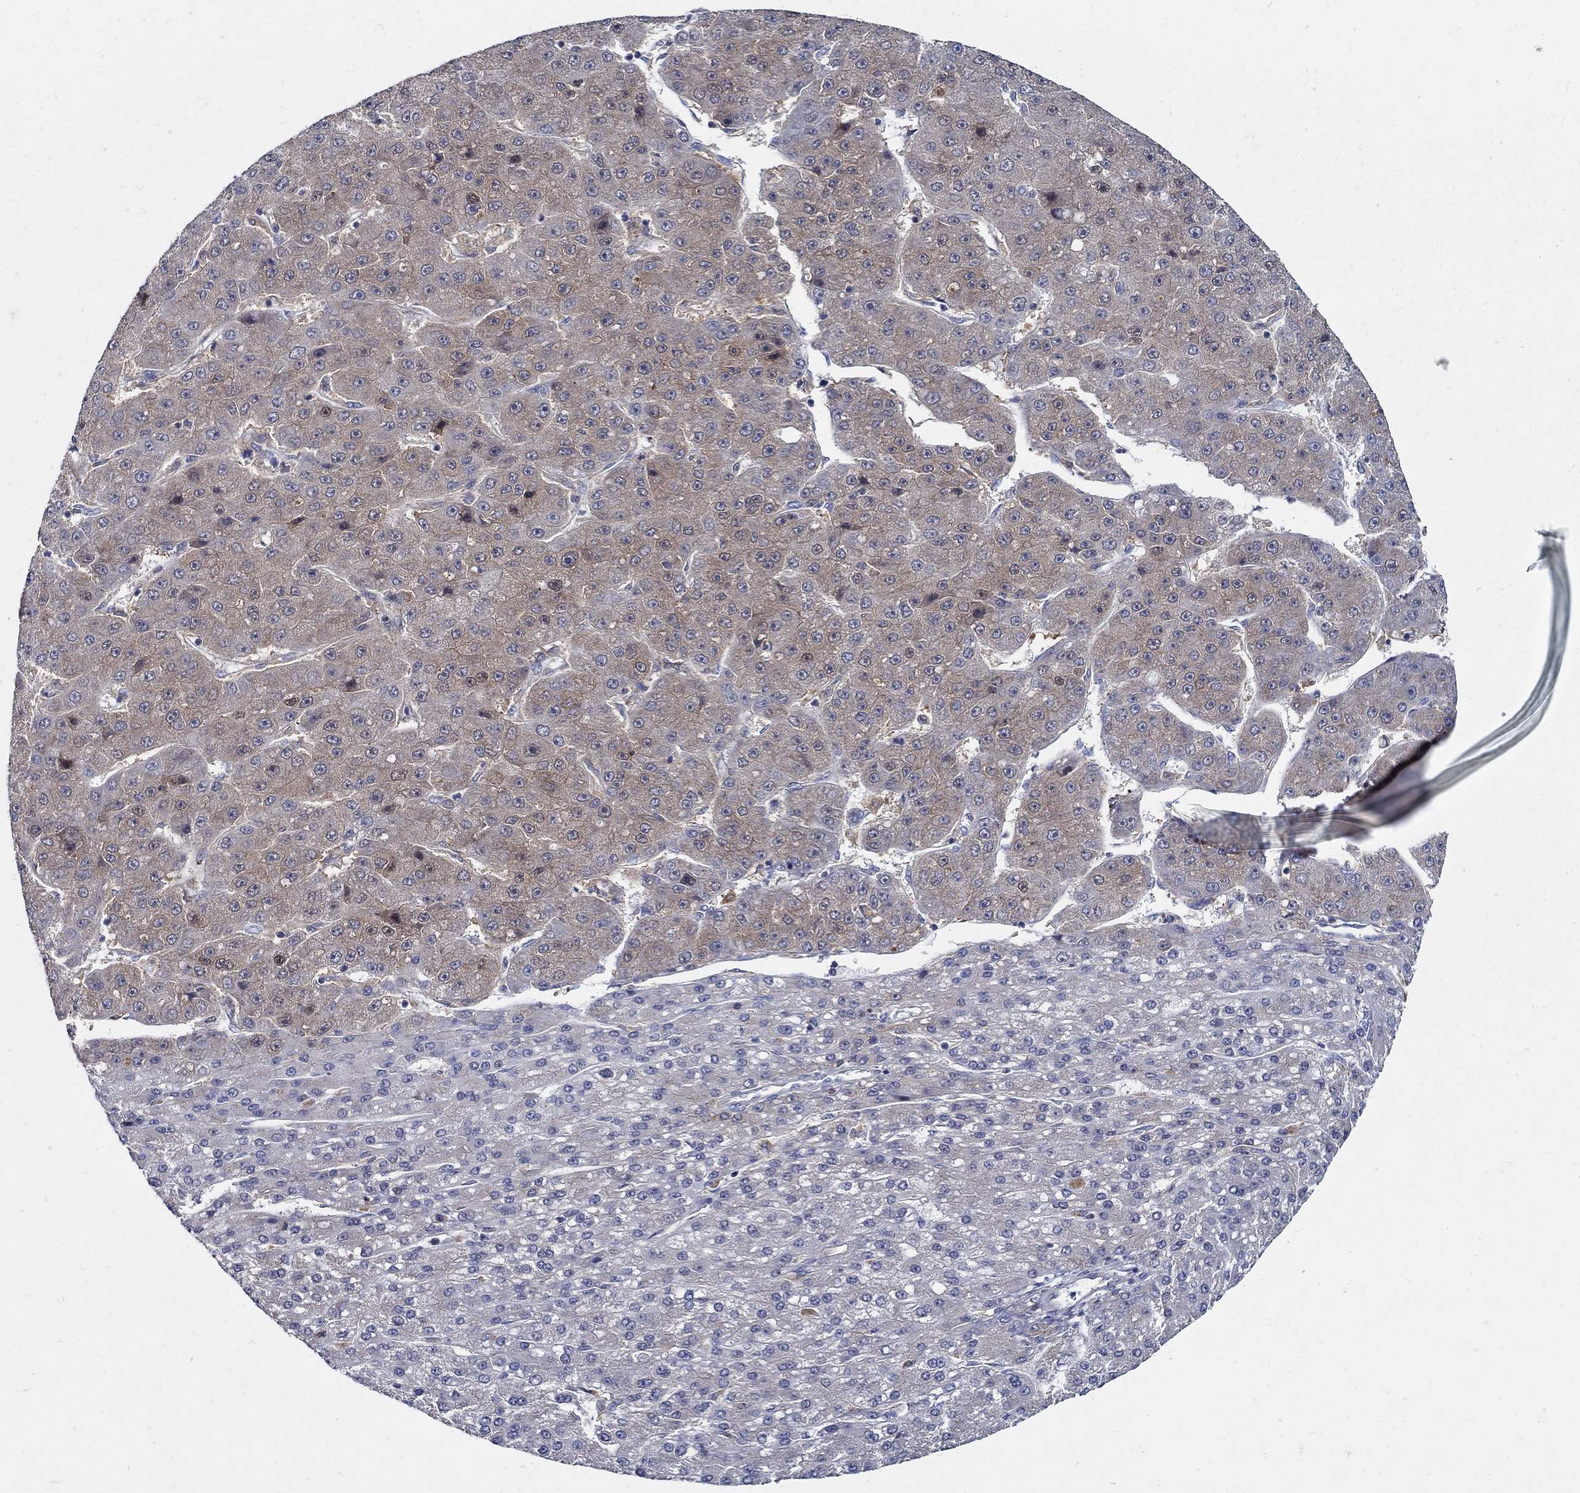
{"staining": {"intensity": "weak", "quantity": "25%-75%", "location": "cytoplasmic/membranous"}, "tissue": "liver cancer", "cell_type": "Tumor cells", "image_type": "cancer", "snomed": [{"axis": "morphology", "description": "Carcinoma, Hepatocellular, NOS"}, {"axis": "topography", "description": "Liver"}], "caption": "The immunohistochemical stain highlights weak cytoplasmic/membranous positivity in tumor cells of liver cancer tissue.", "gene": "MTHFR", "patient": {"sex": "male", "age": 67}}